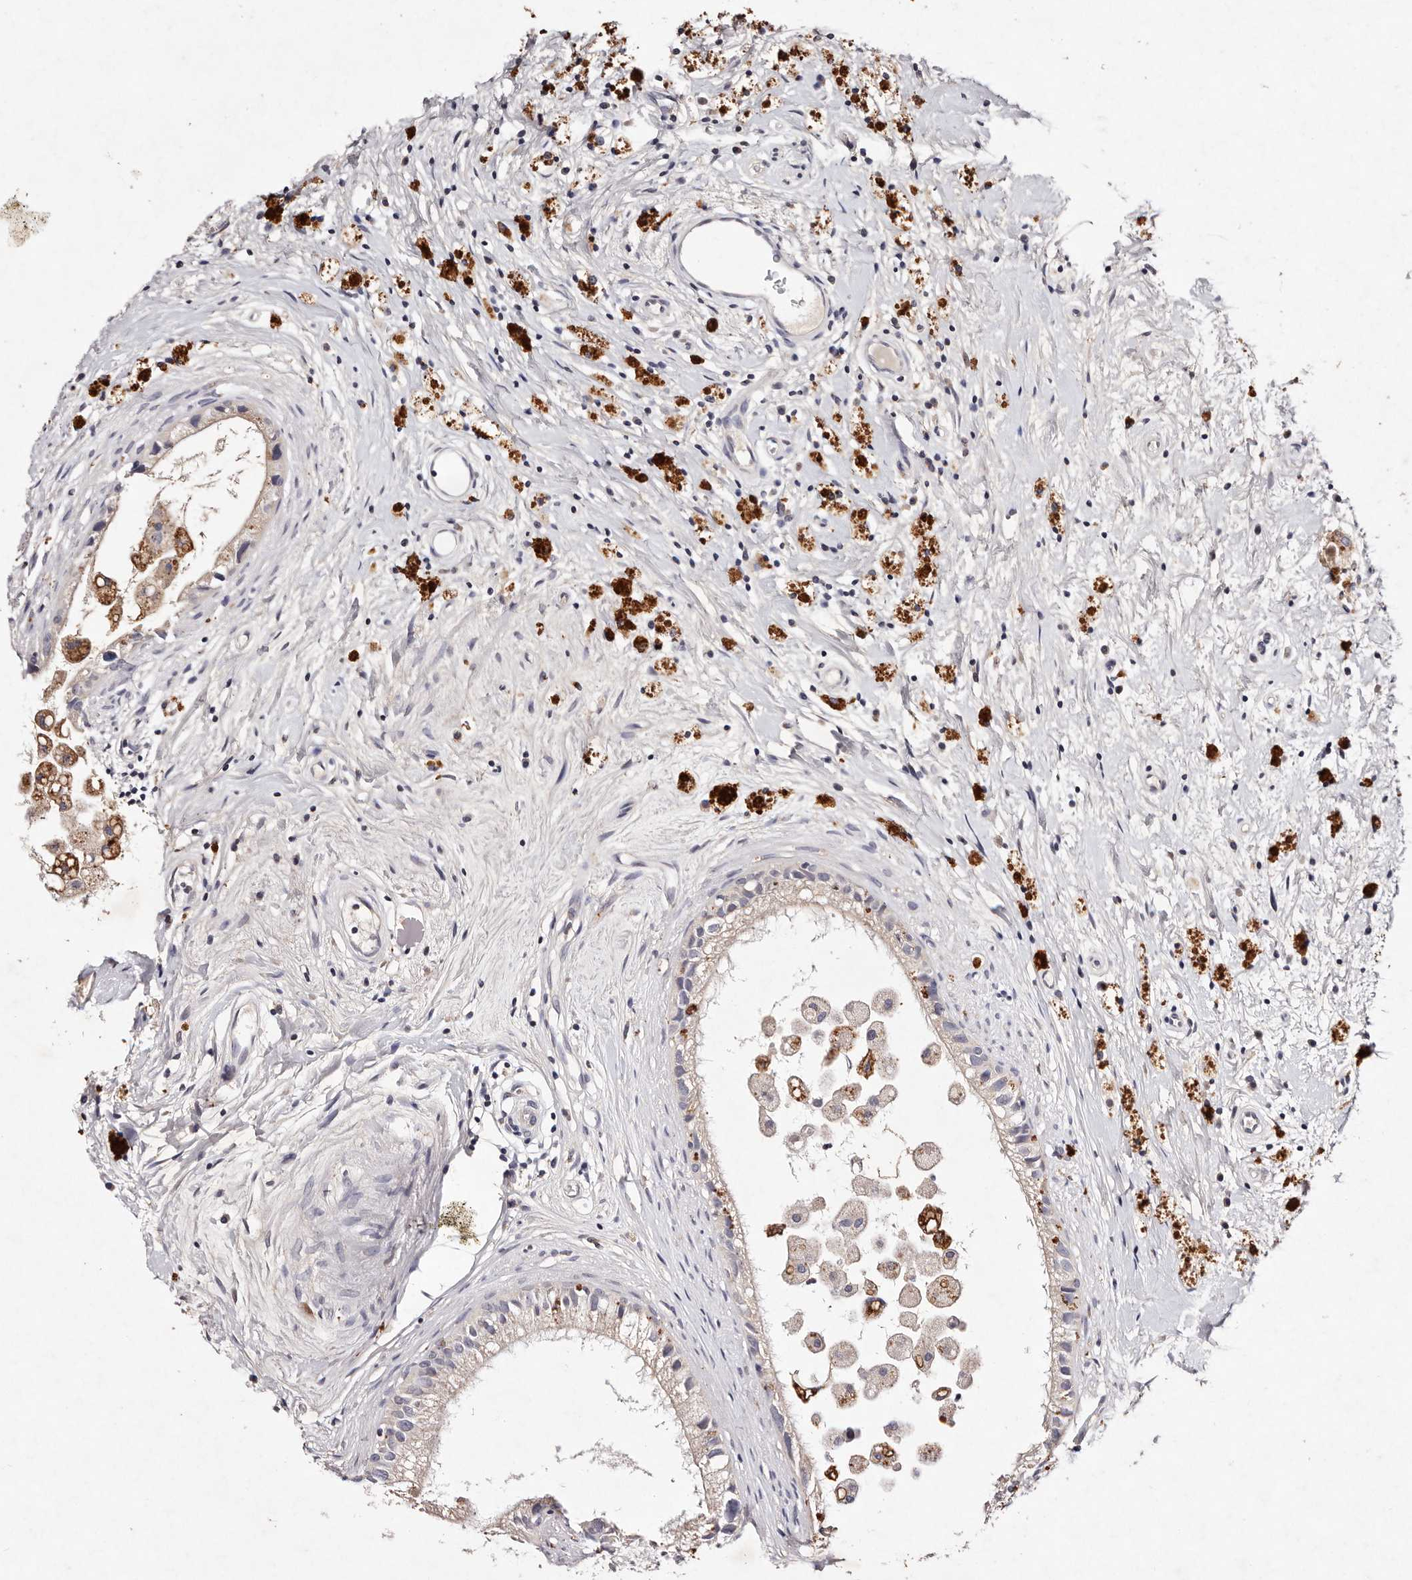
{"staining": {"intensity": "weak", "quantity": "<25%", "location": "cytoplasmic/membranous"}, "tissue": "epididymis", "cell_type": "Glandular cells", "image_type": "normal", "snomed": [{"axis": "morphology", "description": "Normal tissue, NOS"}, {"axis": "topography", "description": "Epididymis"}], "caption": "Benign epididymis was stained to show a protein in brown. There is no significant staining in glandular cells.", "gene": "TSC2", "patient": {"sex": "male", "age": 80}}